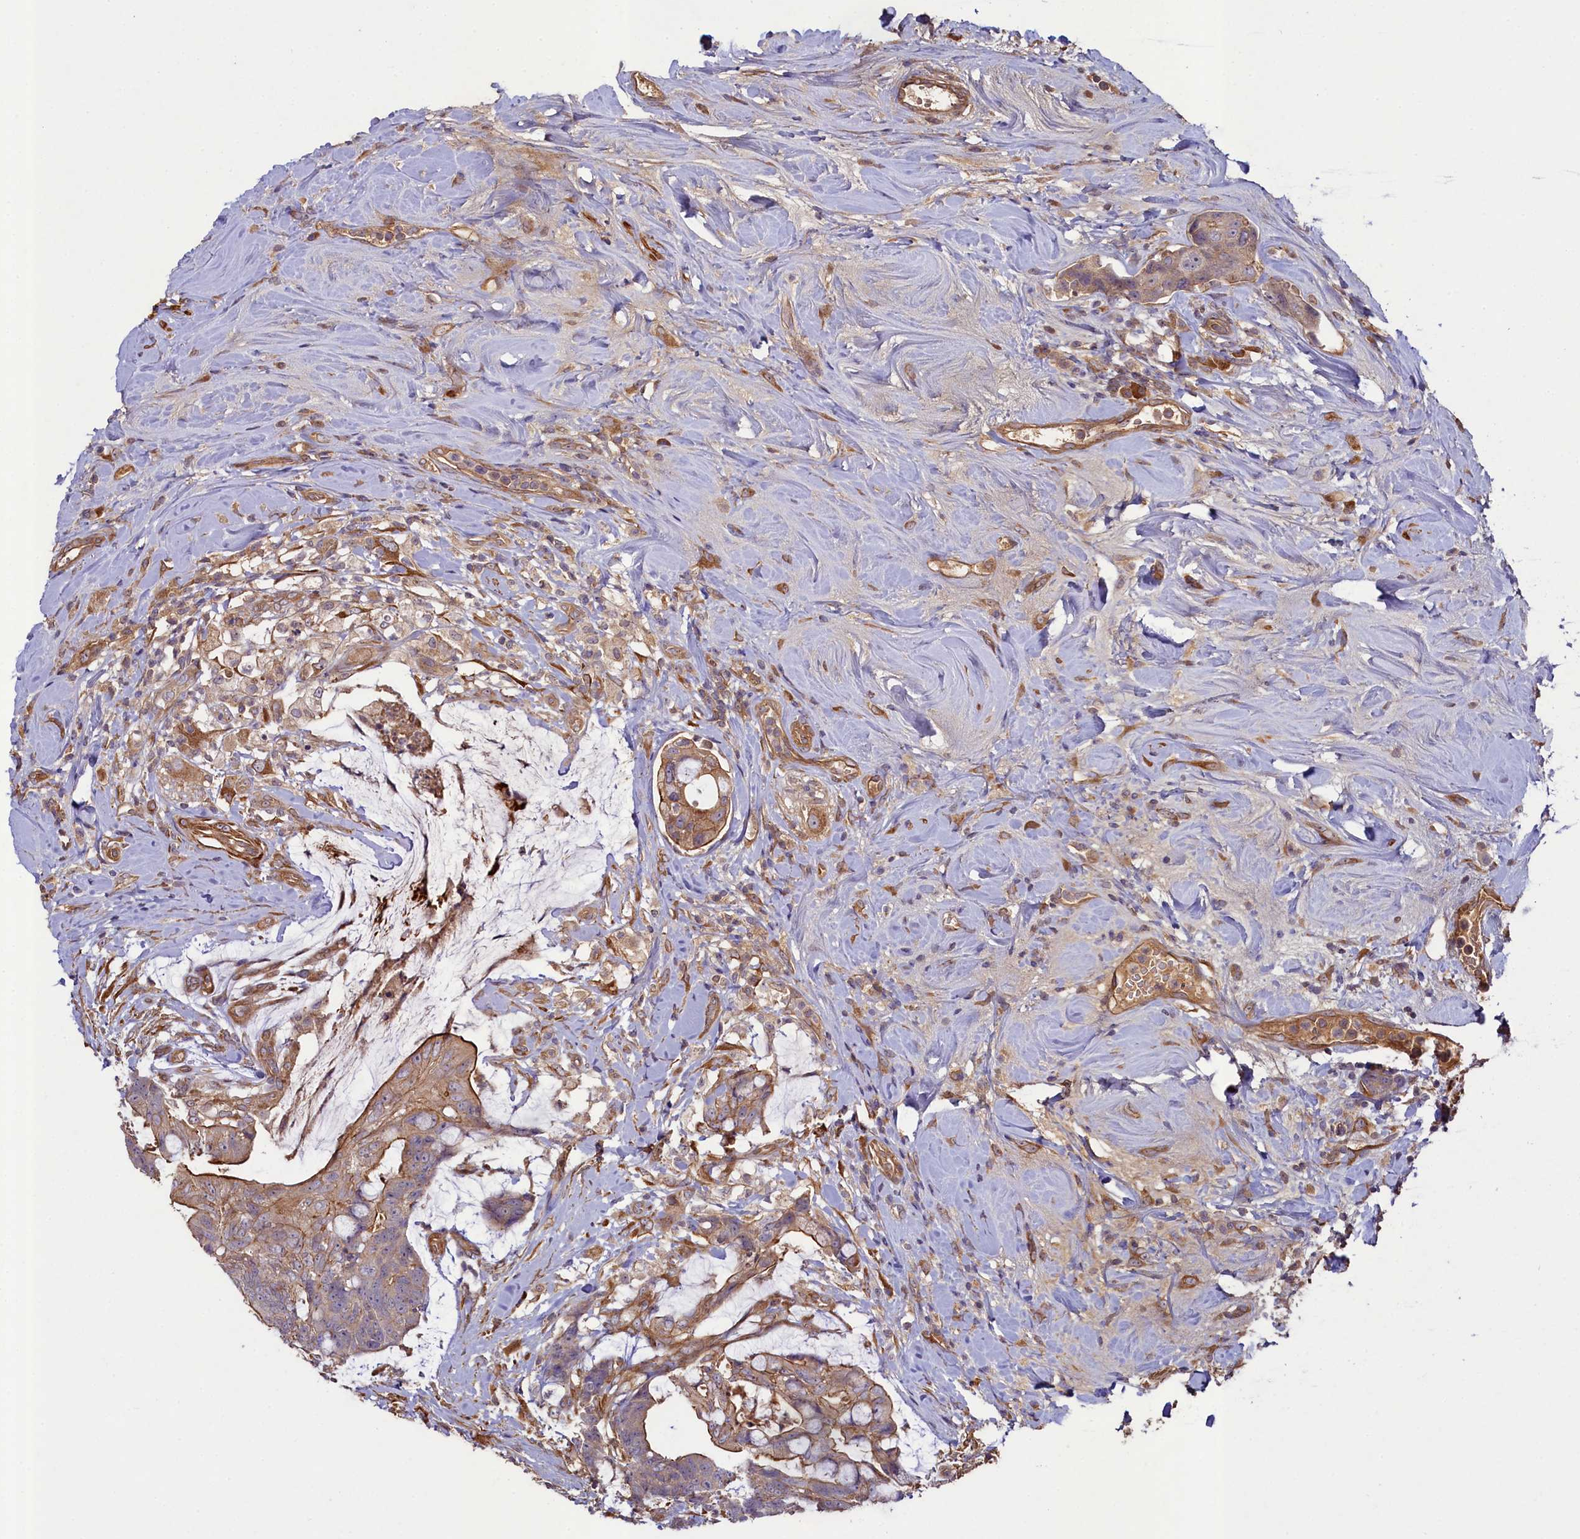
{"staining": {"intensity": "moderate", "quantity": ">75%", "location": "cytoplasmic/membranous"}, "tissue": "colorectal cancer", "cell_type": "Tumor cells", "image_type": "cancer", "snomed": [{"axis": "morphology", "description": "Adenocarcinoma, NOS"}, {"axis": "topography", "description": "Colon"}], "caption": "There is medium levels of moderate cytoplasmic/membranous expression in tumor cells of adenocarcinoma (colorectal), as demonstrated by immunohistochemical staining (brown color).", "gene": "CCDC102A", "patient": {"sex": "female", "age": 82}}